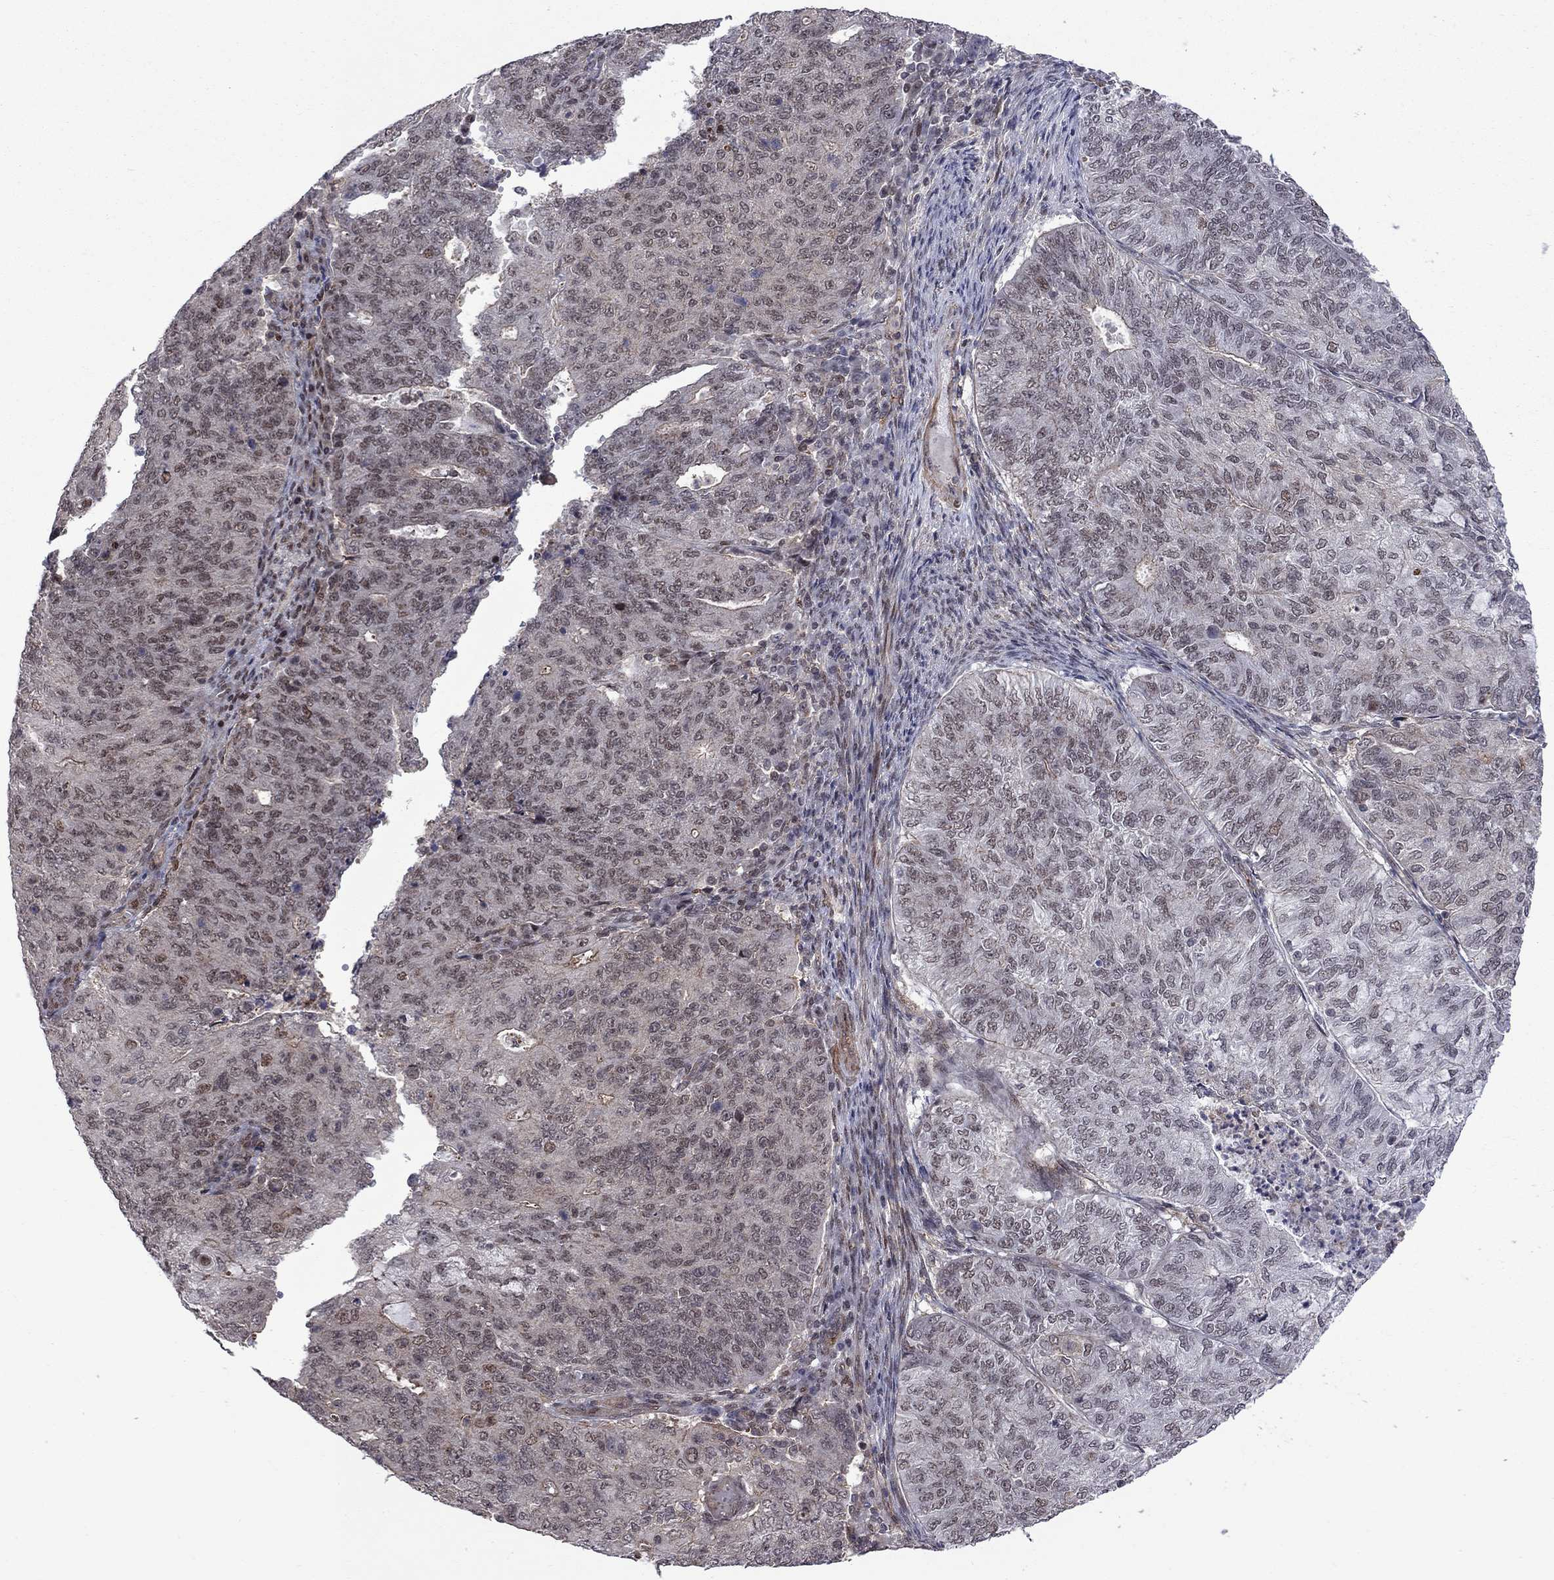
{"staining": {"intensity": "weak", "quantity": "<25%", "location": "nuclear"}, "tissue": "endometrial cancer", "cell_type": "Tumor cells", "image_type": "cancer", "snomed": [{"axis": "morphology", "description": "Adenocarcinoma, NOS"}, {"axis": "topography", "description": "Endometrium"}], "caption": "Immunohistochemistry histopathology image of neoplastic tissue: human endometrial adenocarcinoma stained with DAB (3,3'-diaminobenzidine) displays no significant protein expression in tumor cells. Nuclei are stained in blue.", "gene": "BRF1", "patient": {"sex": "female", "age": 82}}